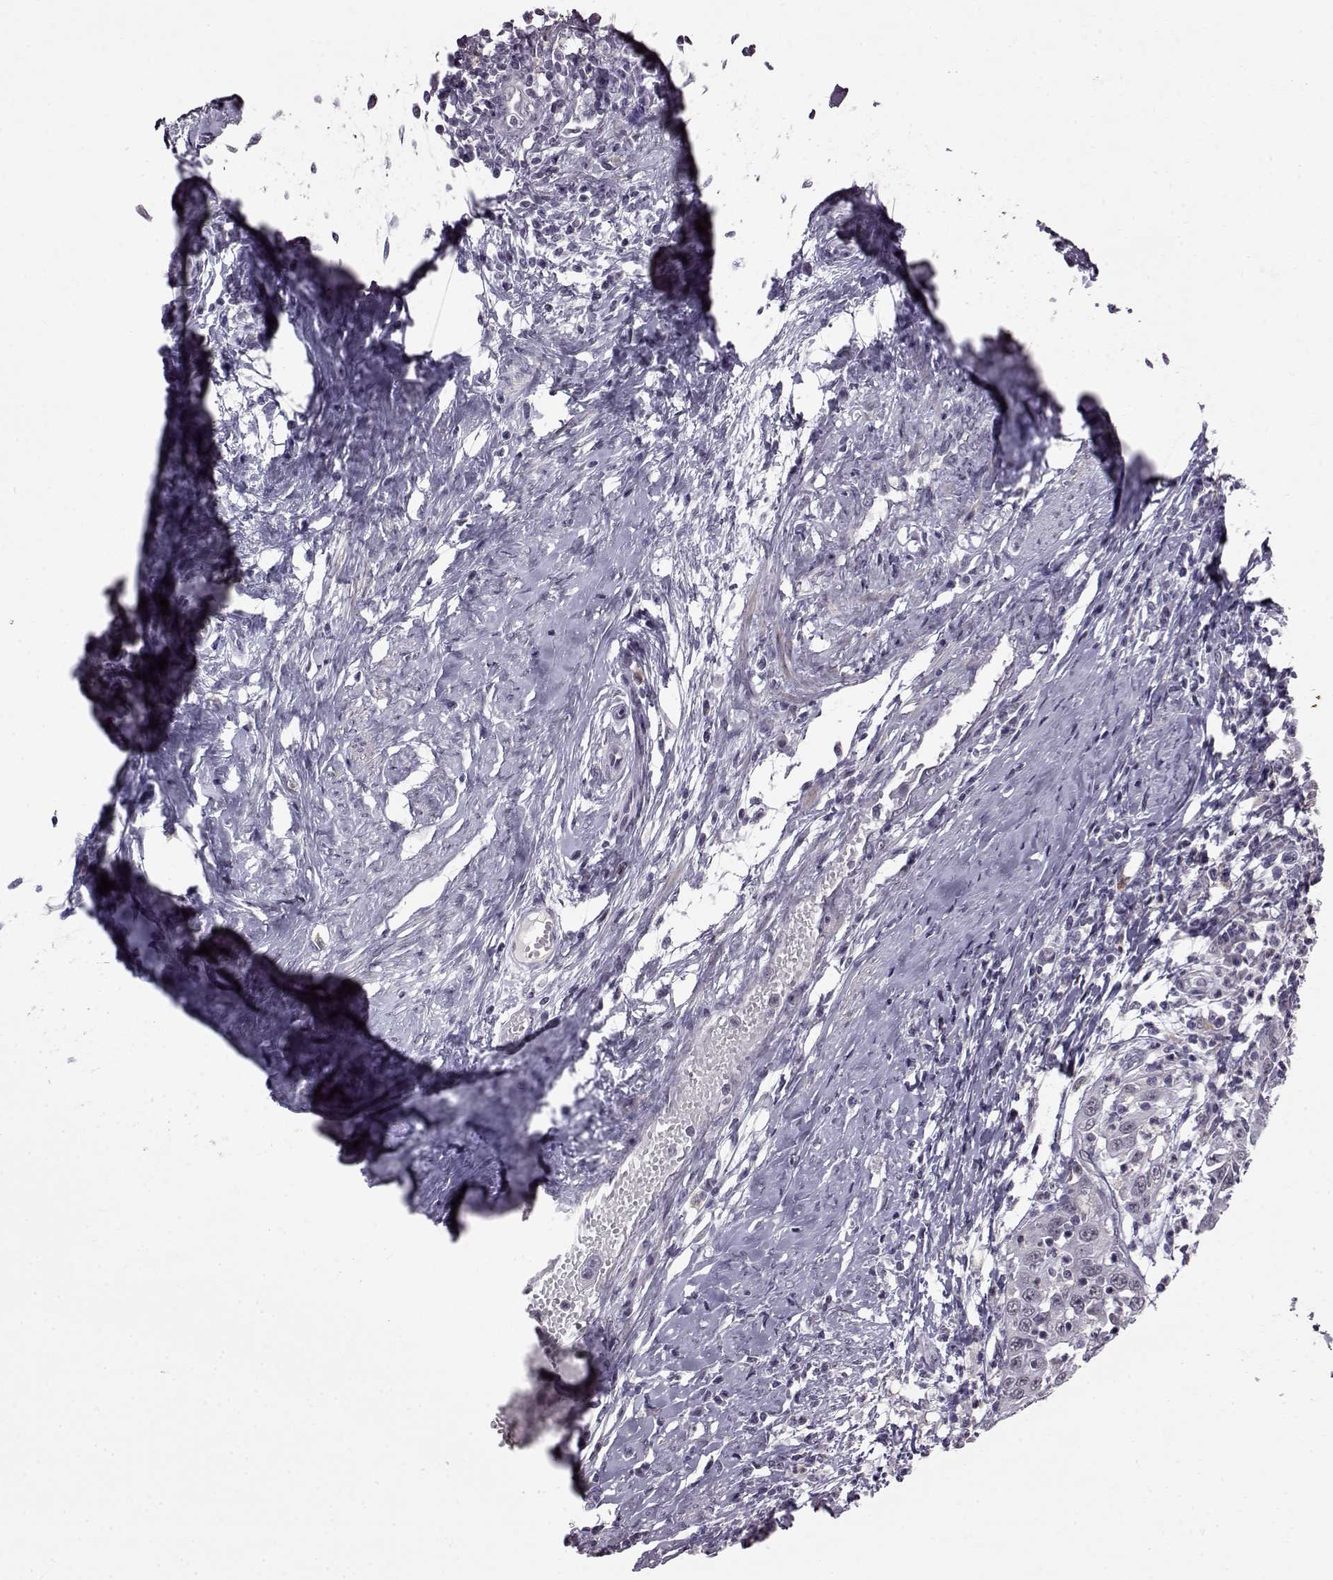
{"staining": {"intensity": "negative", "quantity": "none", "location": "none"}, "tissue": "cervical cancer", "cell_type": "Tumor cells", "image_type": "cancer", "snomed": [{"axis": "morphology", "description": "Squamous cell carcinoma, NOS"}, {"axis": "topography", "description": "Cervix"}], "caption": "This is an IHC photomicrograph of human cervical cancer (squamous cell carcinoma). There is no positivity in tumor cells.", "gene": "SLC28A2", "patient": {"sex": "female", "age": 46}}